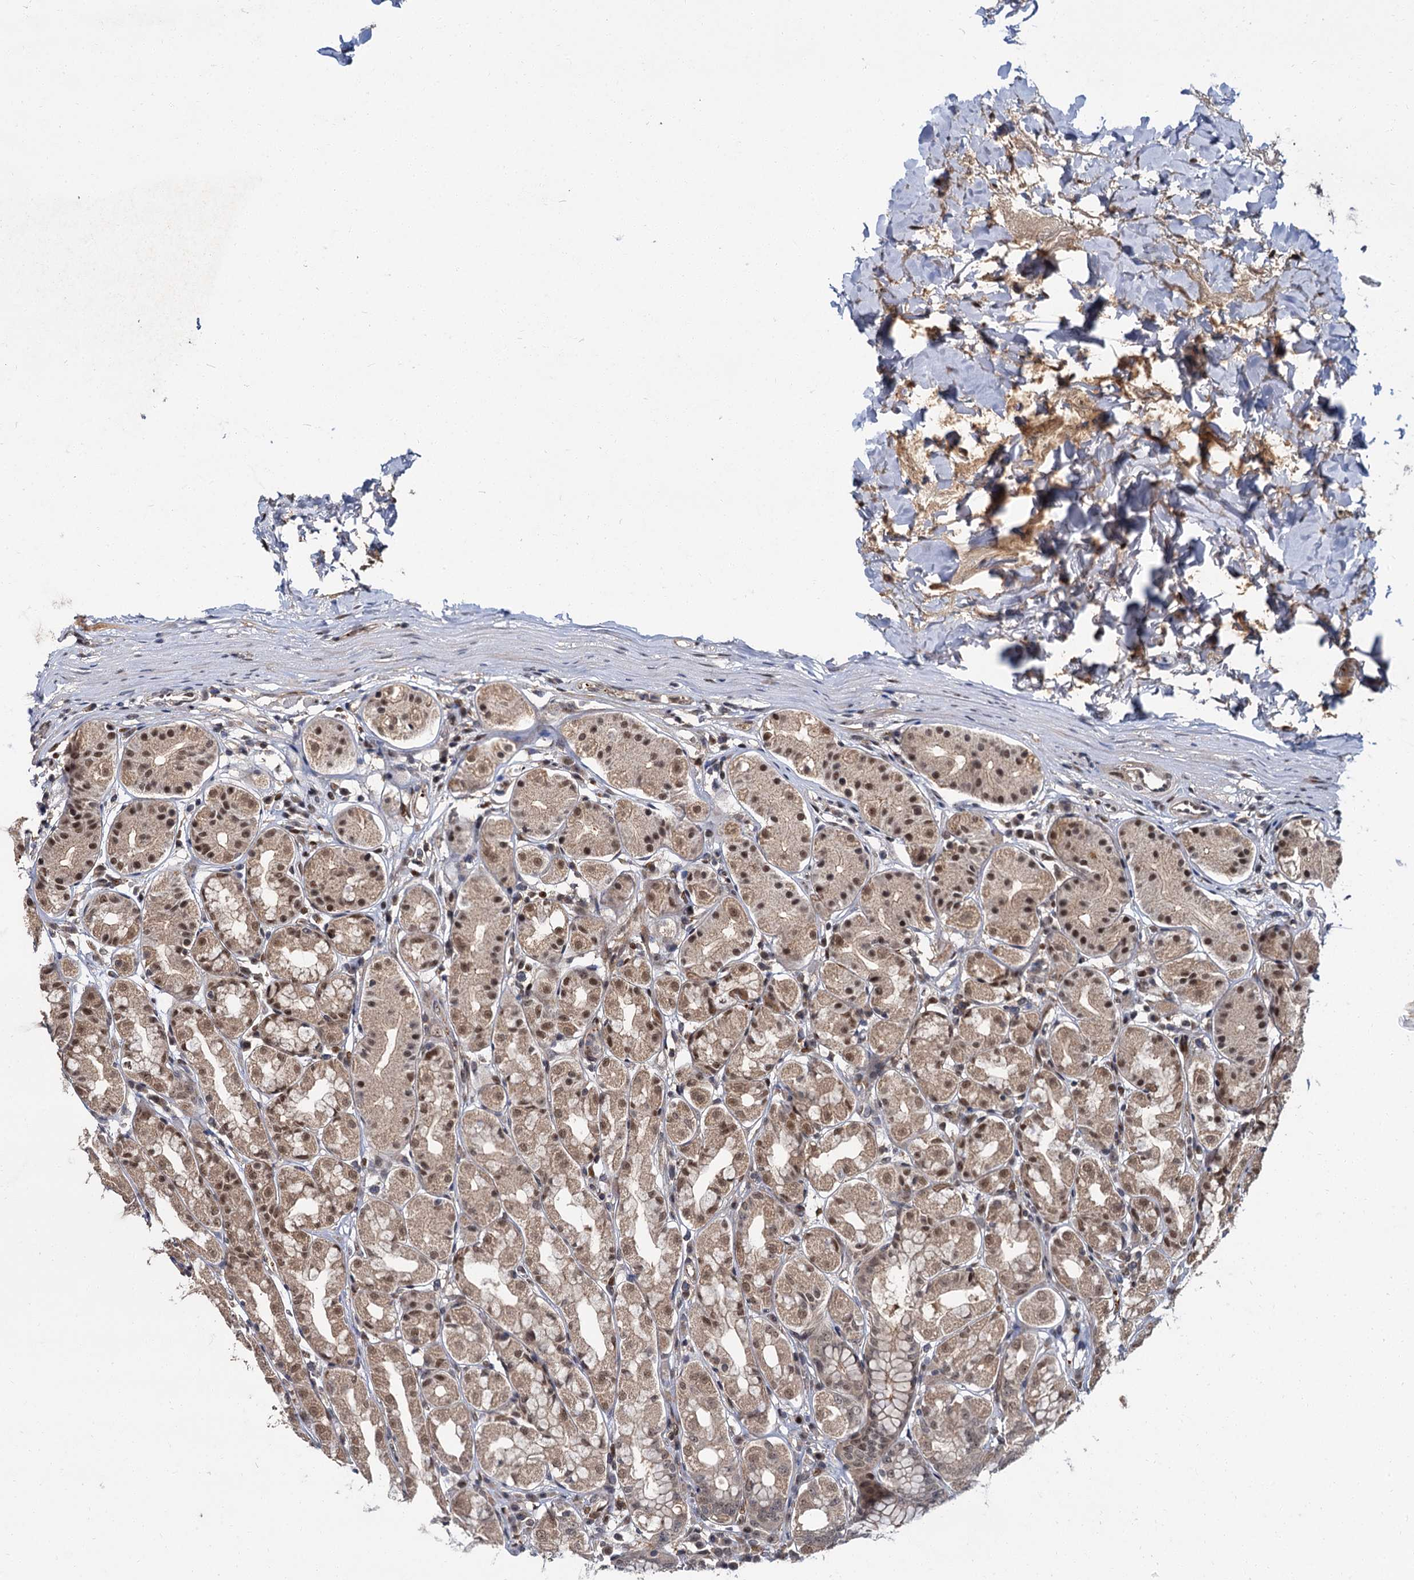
{"staining": {"intensity": "moderate", "quantity": "<25%", "location": "cytoplasmic/membranous,nuclear"}, "tissue": "stomach", "cell_type": "Glandular cells", "image_type": "normal", "snomed": [{"axis": "morphology", "description": "Normal tissue, NOS"}, {"axis": "topography", "description": "Stomach"}, {"axis": "topography", "description": "Stomach, lower"}], "caption": "Stomach stained with a protein marker shows moderate staining in glandular cells.", "gene": "MBD6", "patient": {"sex": "female", "age": 56}}